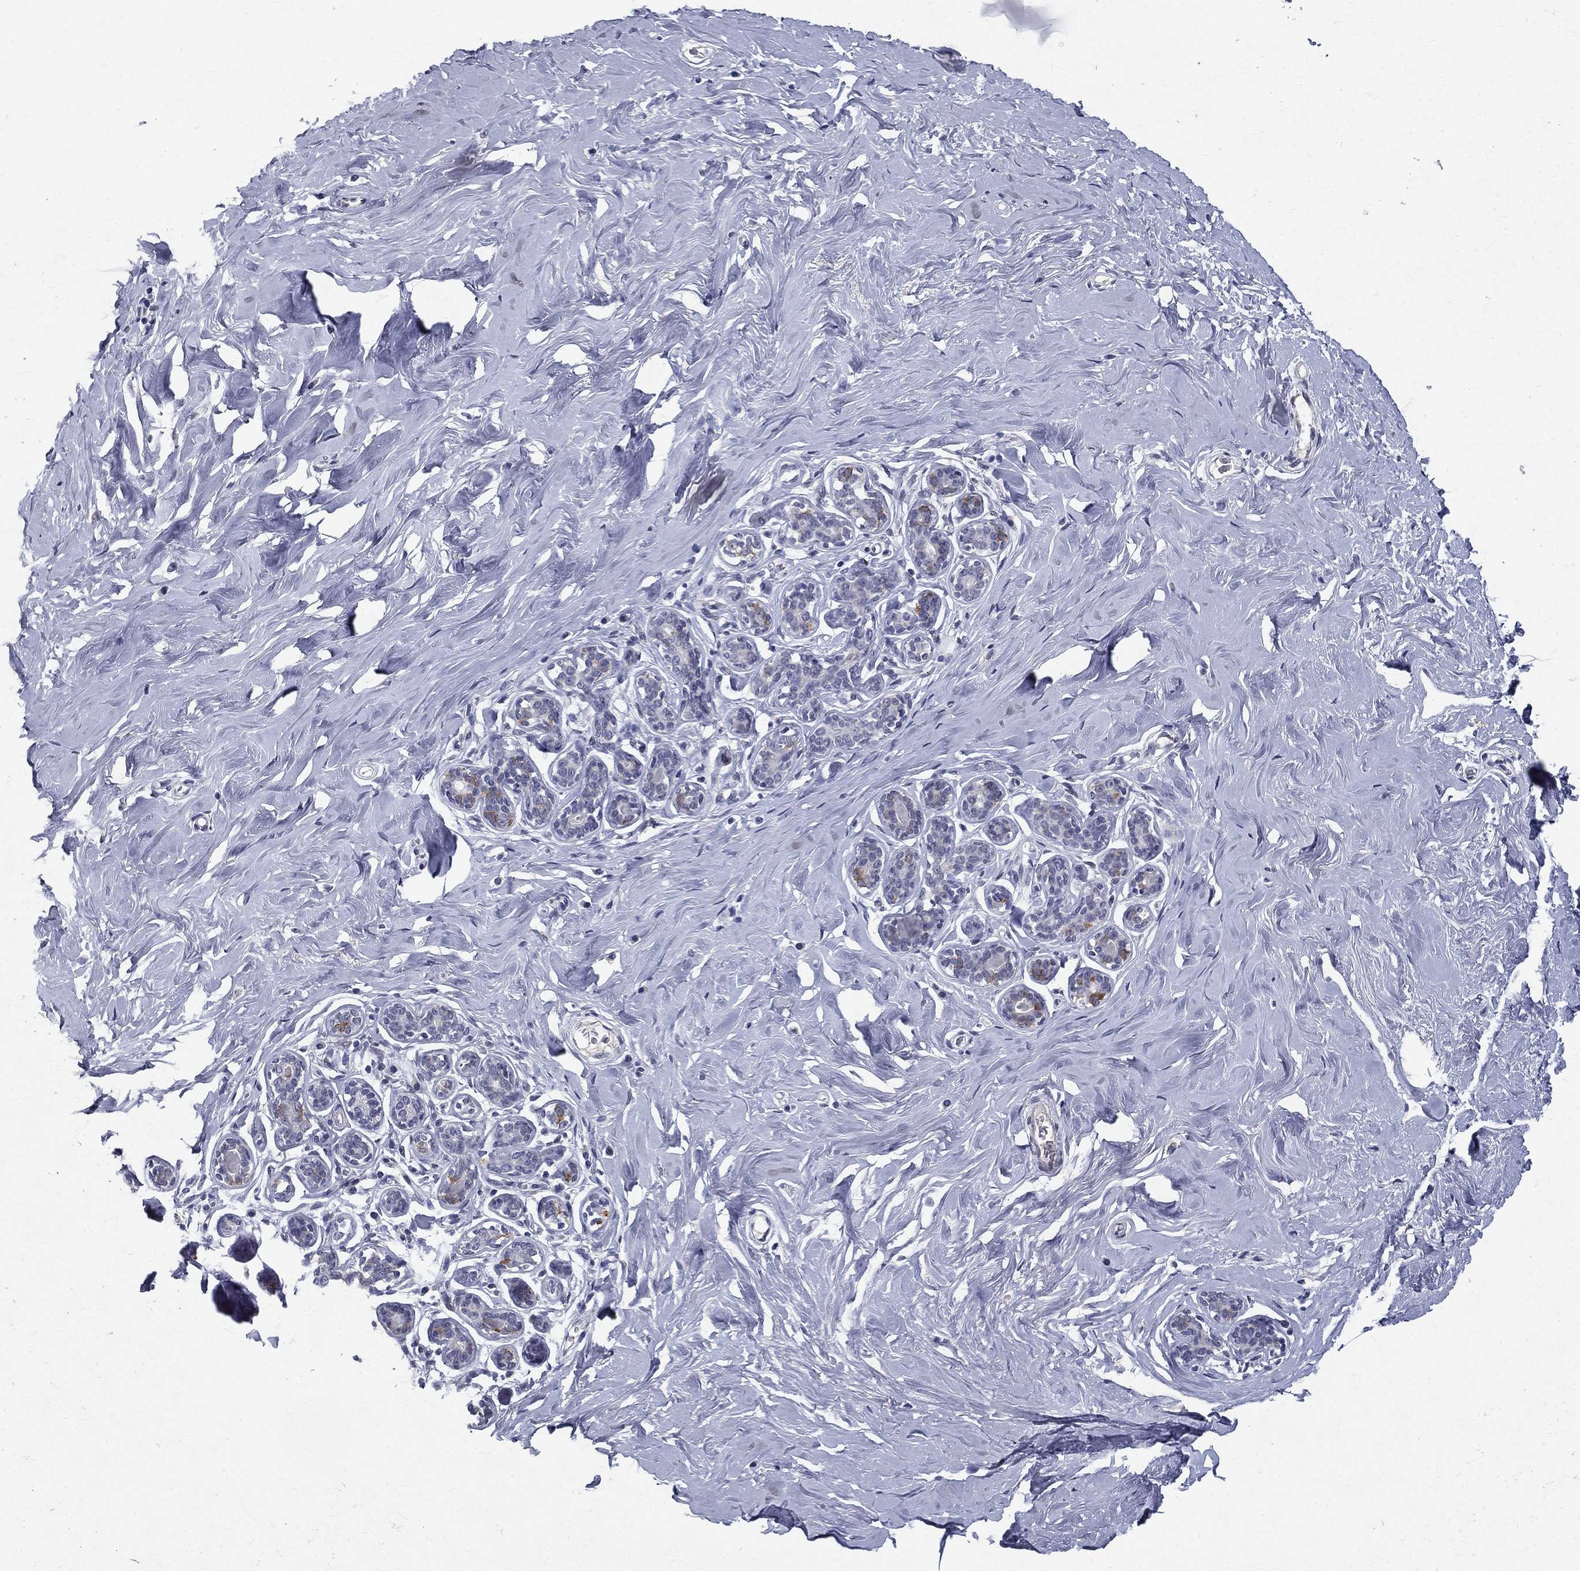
{"staining": {"intensity": "negative", "quantity": "none", "location": "none"}, "tissue": "breast", "cell_type": "Adipocytes", "image_type": "normal", "snomed": [{"axis": "morphology", "description": "Normal tissue, NOS"}, {"axis": "topography", "description": "Skin"}, {"axis": "topography", "description": "Breast"}], "caption": "DAB (3,3'-diaminobenzidine) immunohistochemical staining of benign breast shows no significant expression in adipocytes.", "gene": "RBFOX1", "patient": {"sex": "female", "age": 43}}